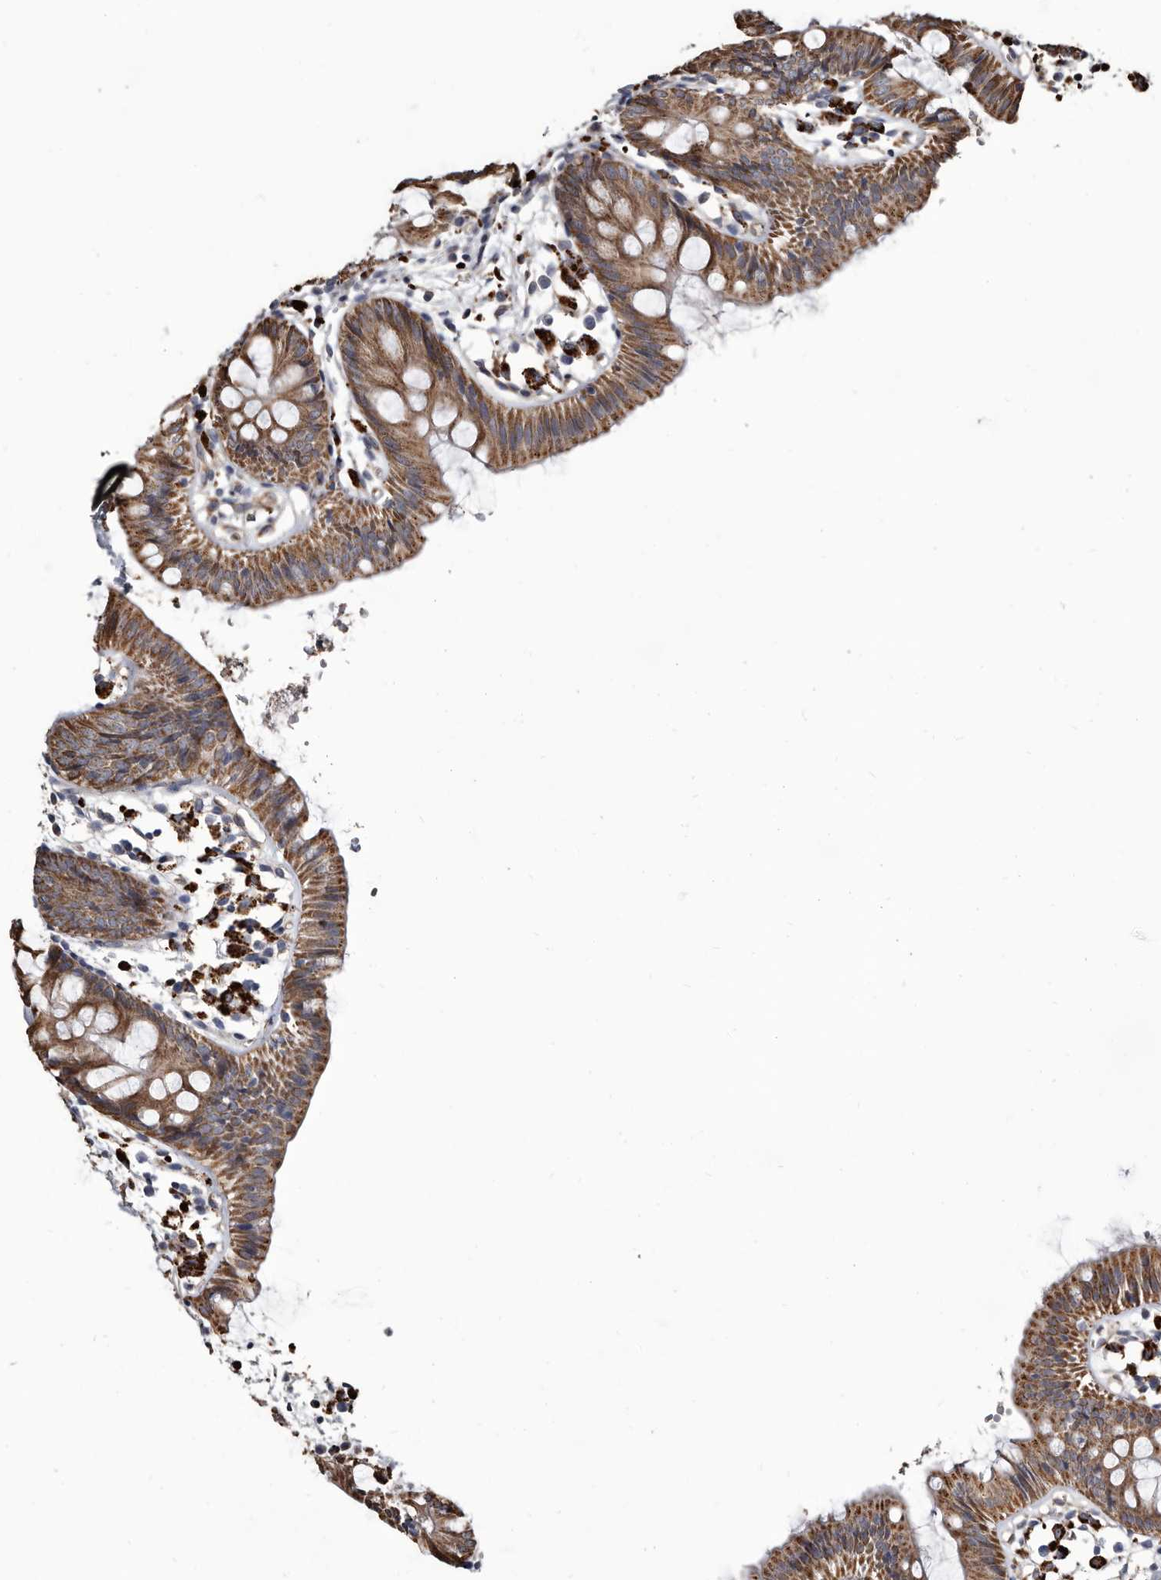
{"staining": {"intensity": "moderate", "quantity": ">75%", "location": "cytoplasmic/membranous,nuclear"}, "tissue": "colon", "cell_type": "Endothelial cells", "image_type": "normal", "snomed": [{"axis": "morphology", "description": "Normal tissue, NOS"}, {"axis": "topography", "description": "Colon"}], "caption": "Protein staining demonstrates moderate cytoplasmic/membranous,nuclear positivity in about >75% of endothelial cells in unremarkable colon. The staining is performed using DAB brown chromogen to label protein expression. The nuclei are counter-stained blue using hematoxylin.", "gene": "CTSA", "patient": {"sex": "male", "age": 56}}